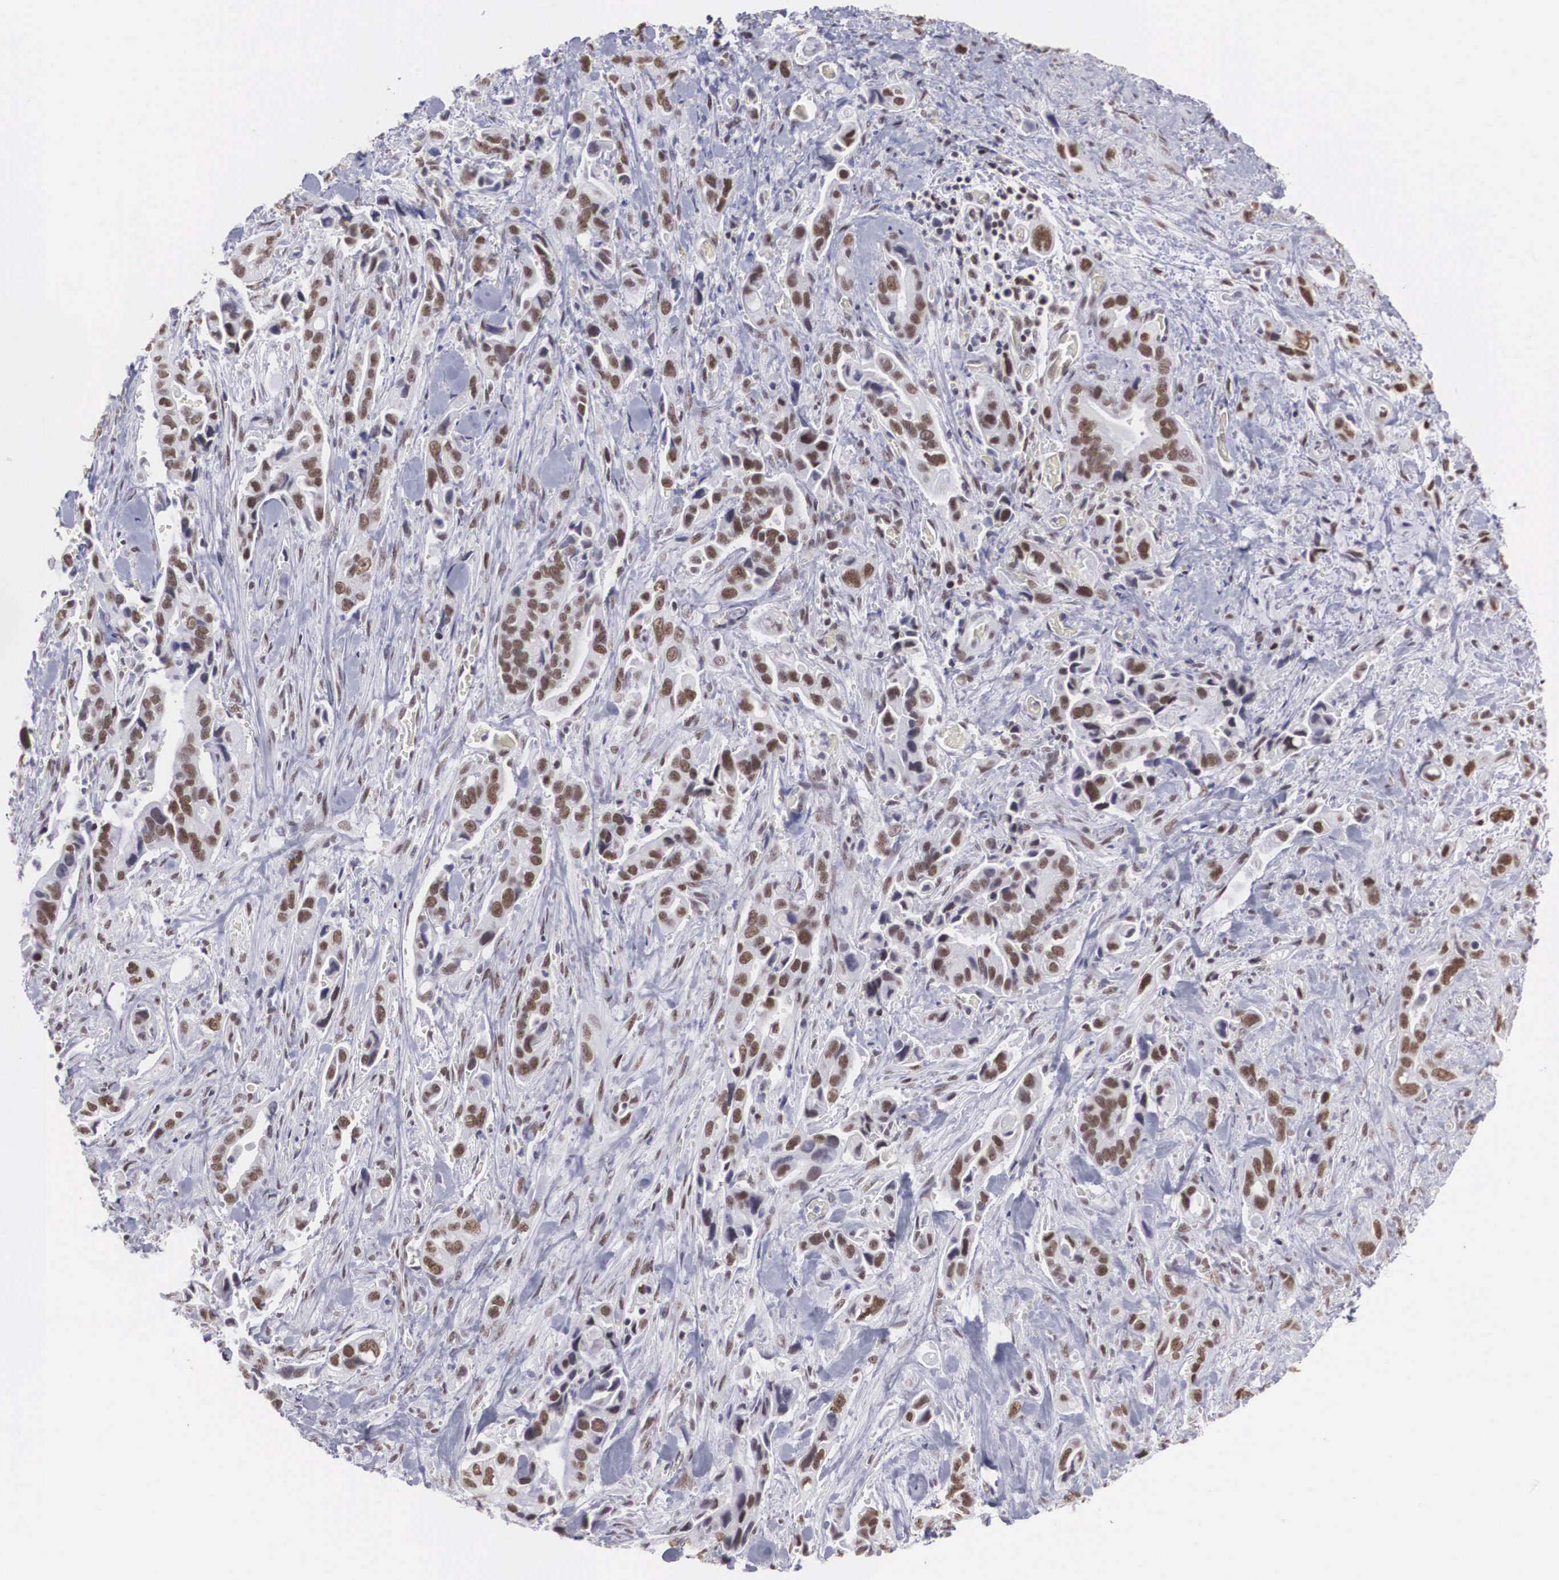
{"staining": {"intensity": "moderate", "quantity": "25%-75%", "location": "nuclear"}, "tissue": "pancreatic cancer", "cell_type": "Tumor cells", "image_type": "cancer", "snomed": [{"axis": "morphology", "description": "Adenocarcinoma, NOS"}, {"axis": "topography", "description": "Pancreas"}], "caption": "Pancreatic cancer (adenocarcinoma) tissue displays moderate nuclear expression in approximately 25%-75% of tumor cells", "gene": "CSTF2", "patient": {"sex": "male", "age": 69}}